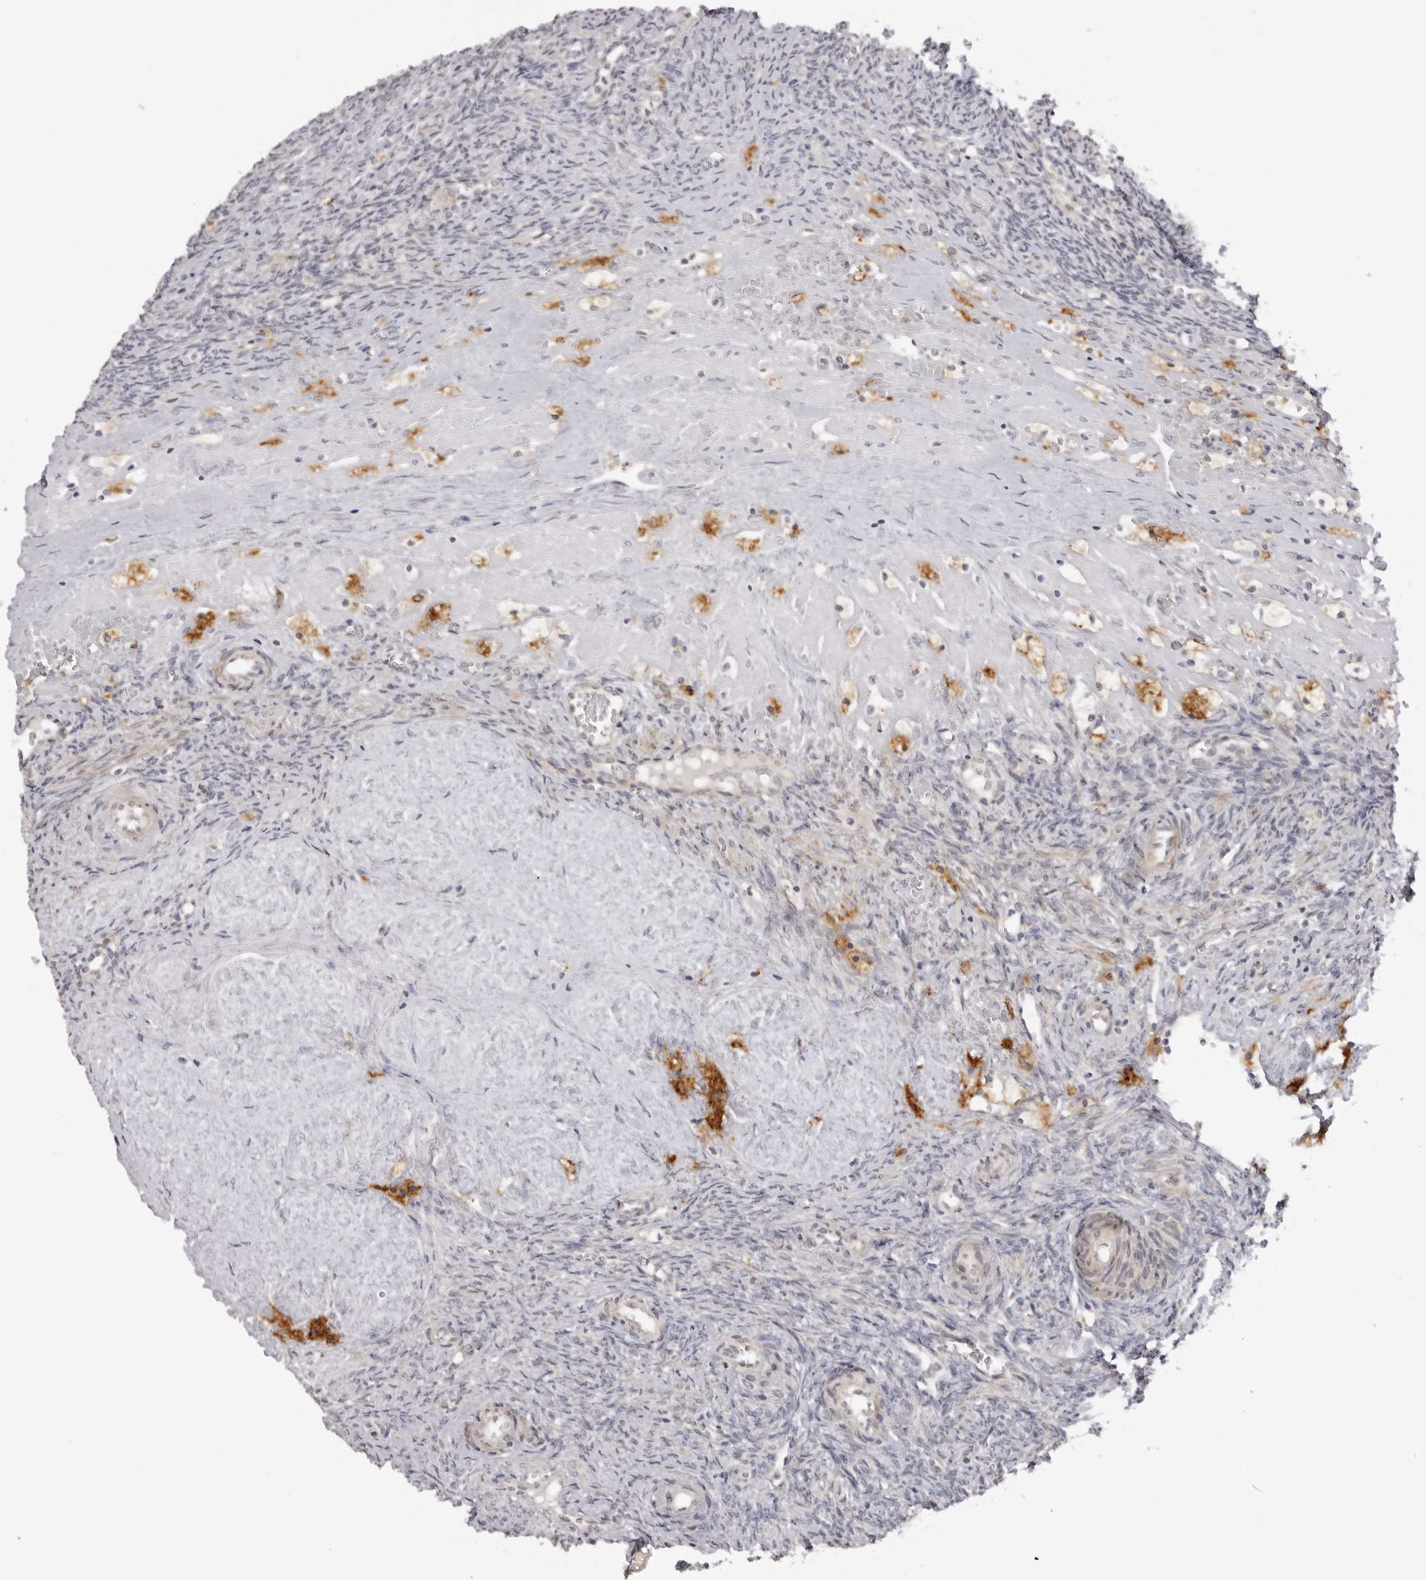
{"staining": {"intensity": "moderate", "quantity": ">75%", "location": "cytoplasmic/membranous"}, "tissue": "ovary", "cell_type": "Follicle cells", "image_type": "normal", "snomed": [{"axis": "morphology", "description": "Normal tissue, NOS"}, {"axis": "topography", "description": "Ovary"}], "caption": "Unremarkable ovary displays moderate cytoplasmic/membranous positivity in approximately >75% of follicle cells, visualized by immunohistochemistry. (DAB IHC, brown staining for protein, blue staining for nuclei).", "gene": "SUGCT", "patient": {"sex": "female", "age": 41}}